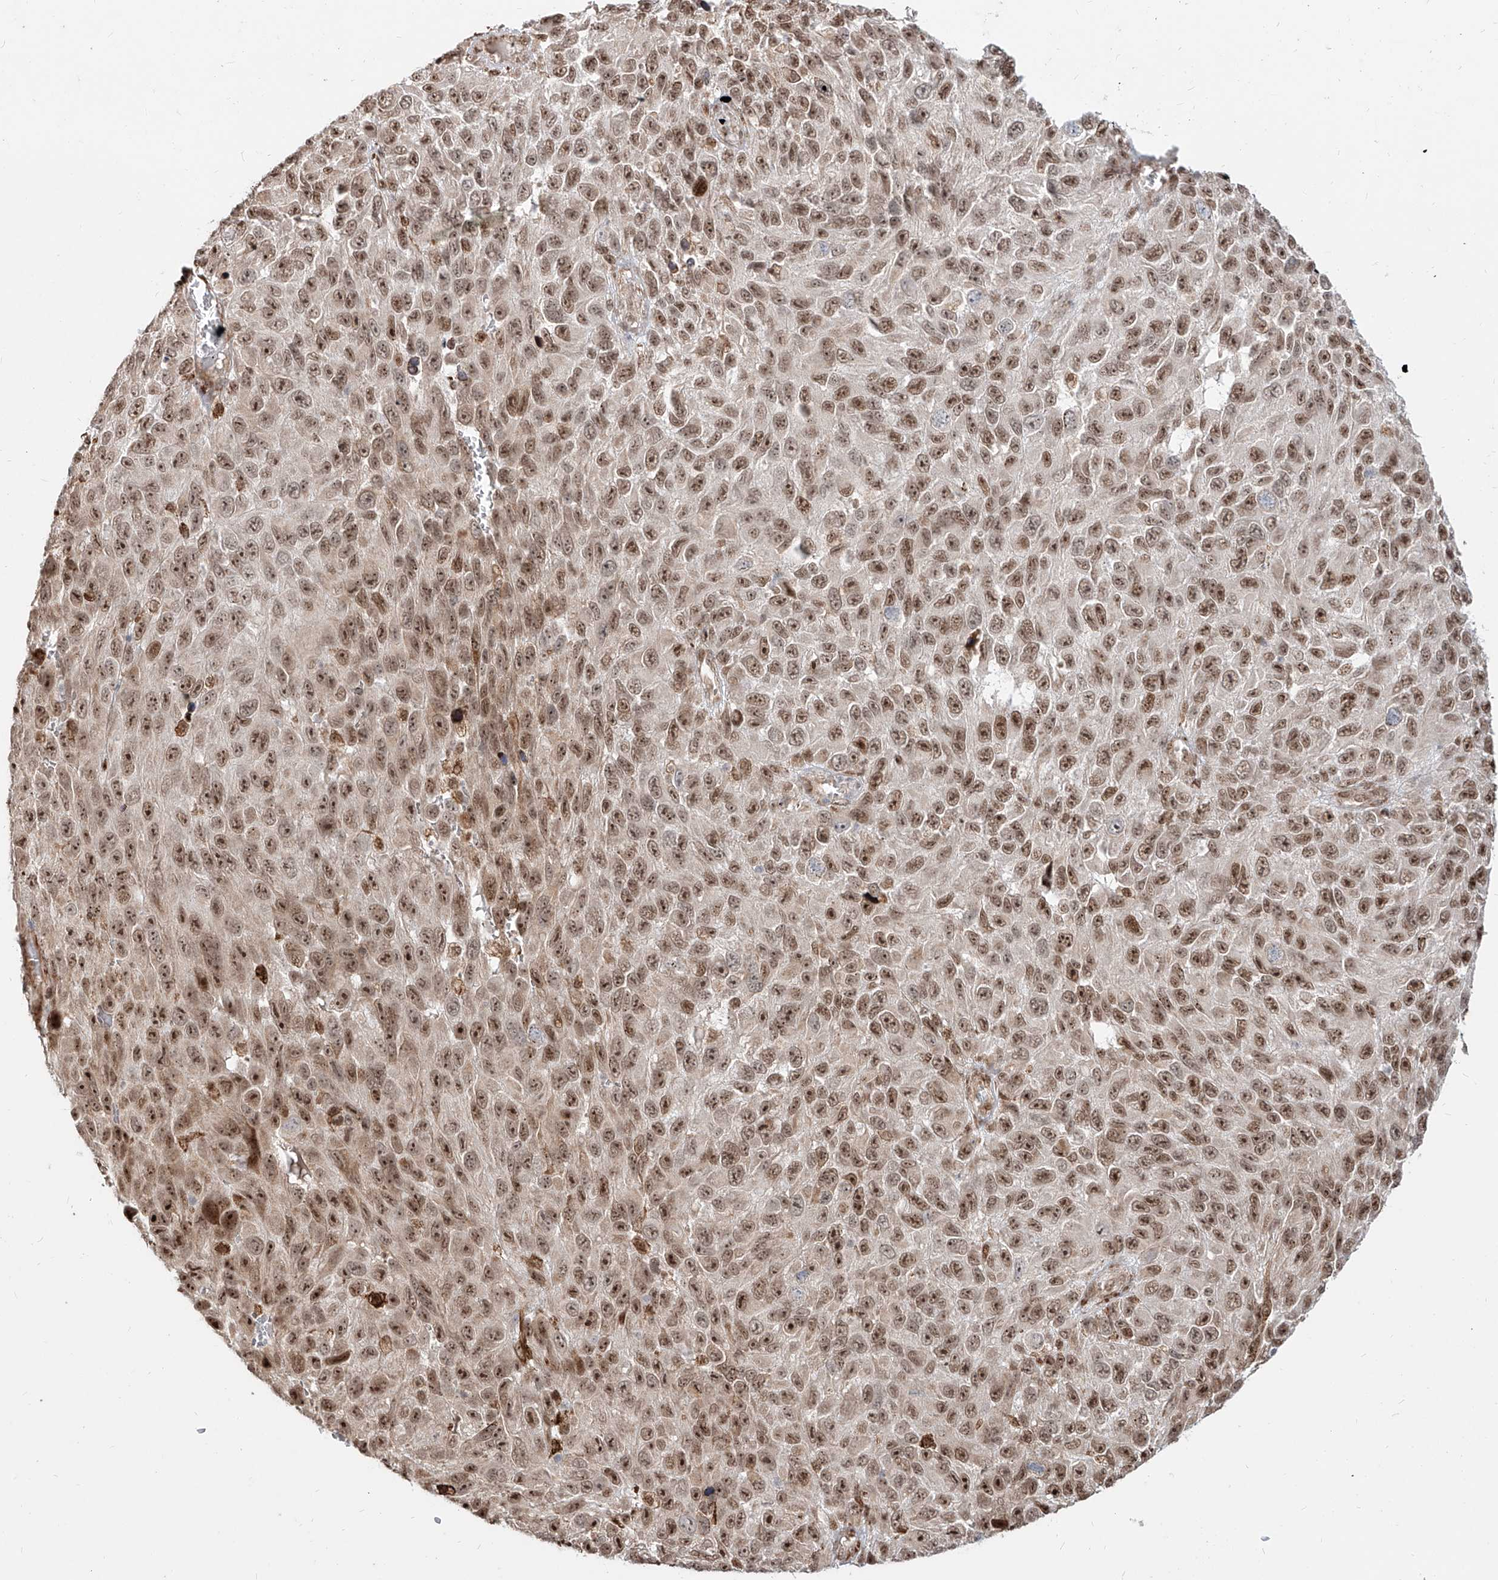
{"staining": {"intensity": "moderate", "quantity": ">75%", "location": "nuclear"}, "tissue": "melanoma", "cell_type": "Tumor cells", "image_type": "cancer", "snomed": [{"axis": "morphology", "description": "Malignant melanoma, NOS"}, {"axis": "topography", "description": "Skin"}], "caption": "A medium amount of moderate nuclear staining is present in approximately >75% of tumor cells in malignant melanoma tissue.", "gene": "ZNF710", "patient": {"sex": "female", "age": 96}}